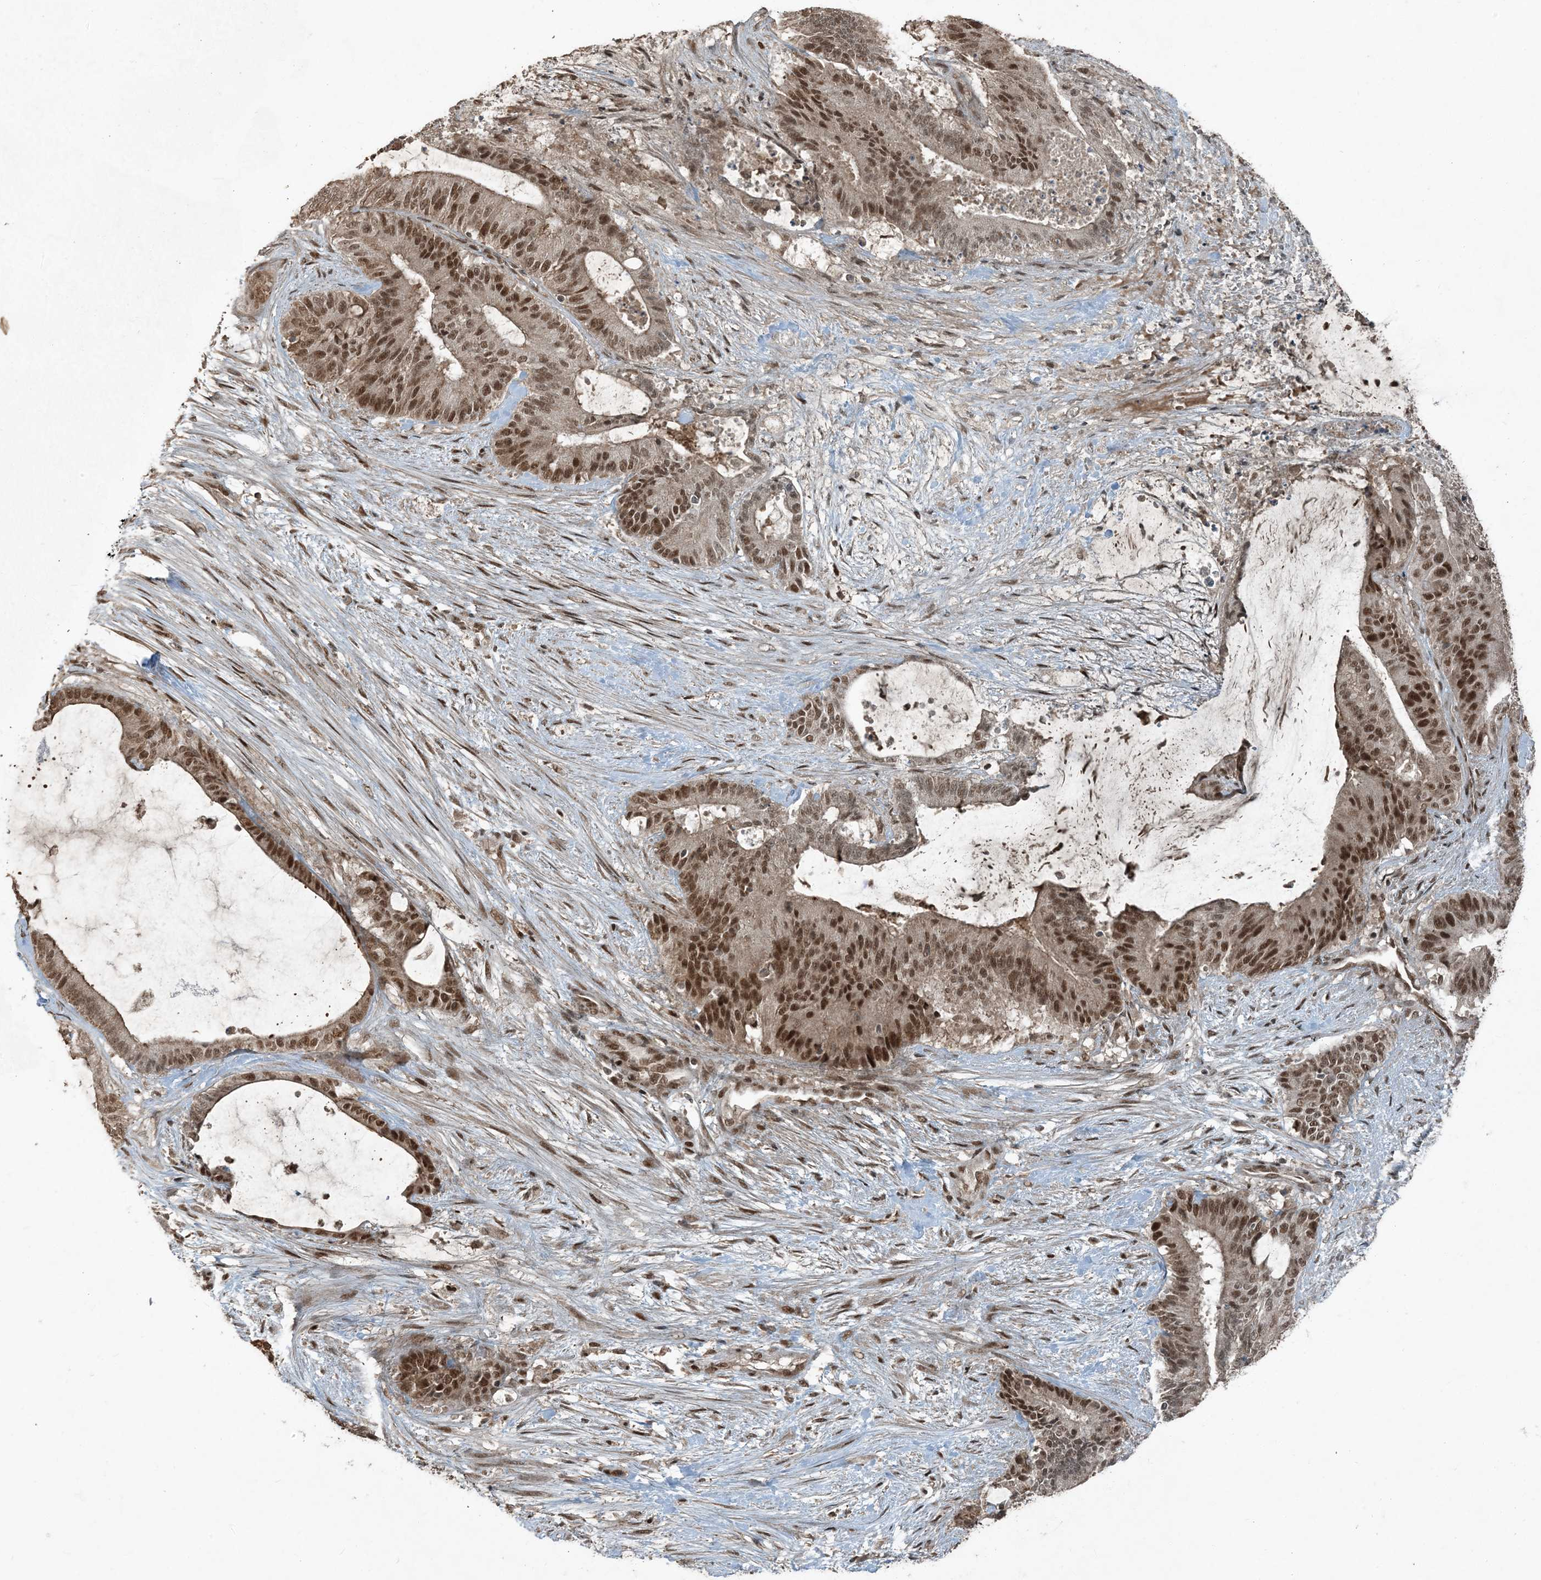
{"staining": {"intensity": "moderate", "quantity": ">75%", "location": "nuclear"}, "tissue": "liver cancer", "cell_type": "Tumor cells", "image_type": "cancer", "snomed": [{"axis": "morphology", "description": "Normal tissue, NOS"}, {"axis": "morphology", "description": "Cholangiocarcinoma"}, {"axis": "topography", "description": "Liver"}, {"axis": "topography", "description": "Peripheral nerve tissue"}], "caption": "Immunohistochemistry staining of liver cancer (cholangiocarcinoma), which exhibits medium levels of moderate nuclear staining in approximately >75% of tumor cells indicating moderate nuclear protein positivity. The staining was performed using DAB (3,3'-diaminobenzidine) (brown) for protein detection and nuclei were counterstained in hematoxylin (blue).", "gene": "TRAPPC12", "patient": {"sex": "female", "age": 73}}